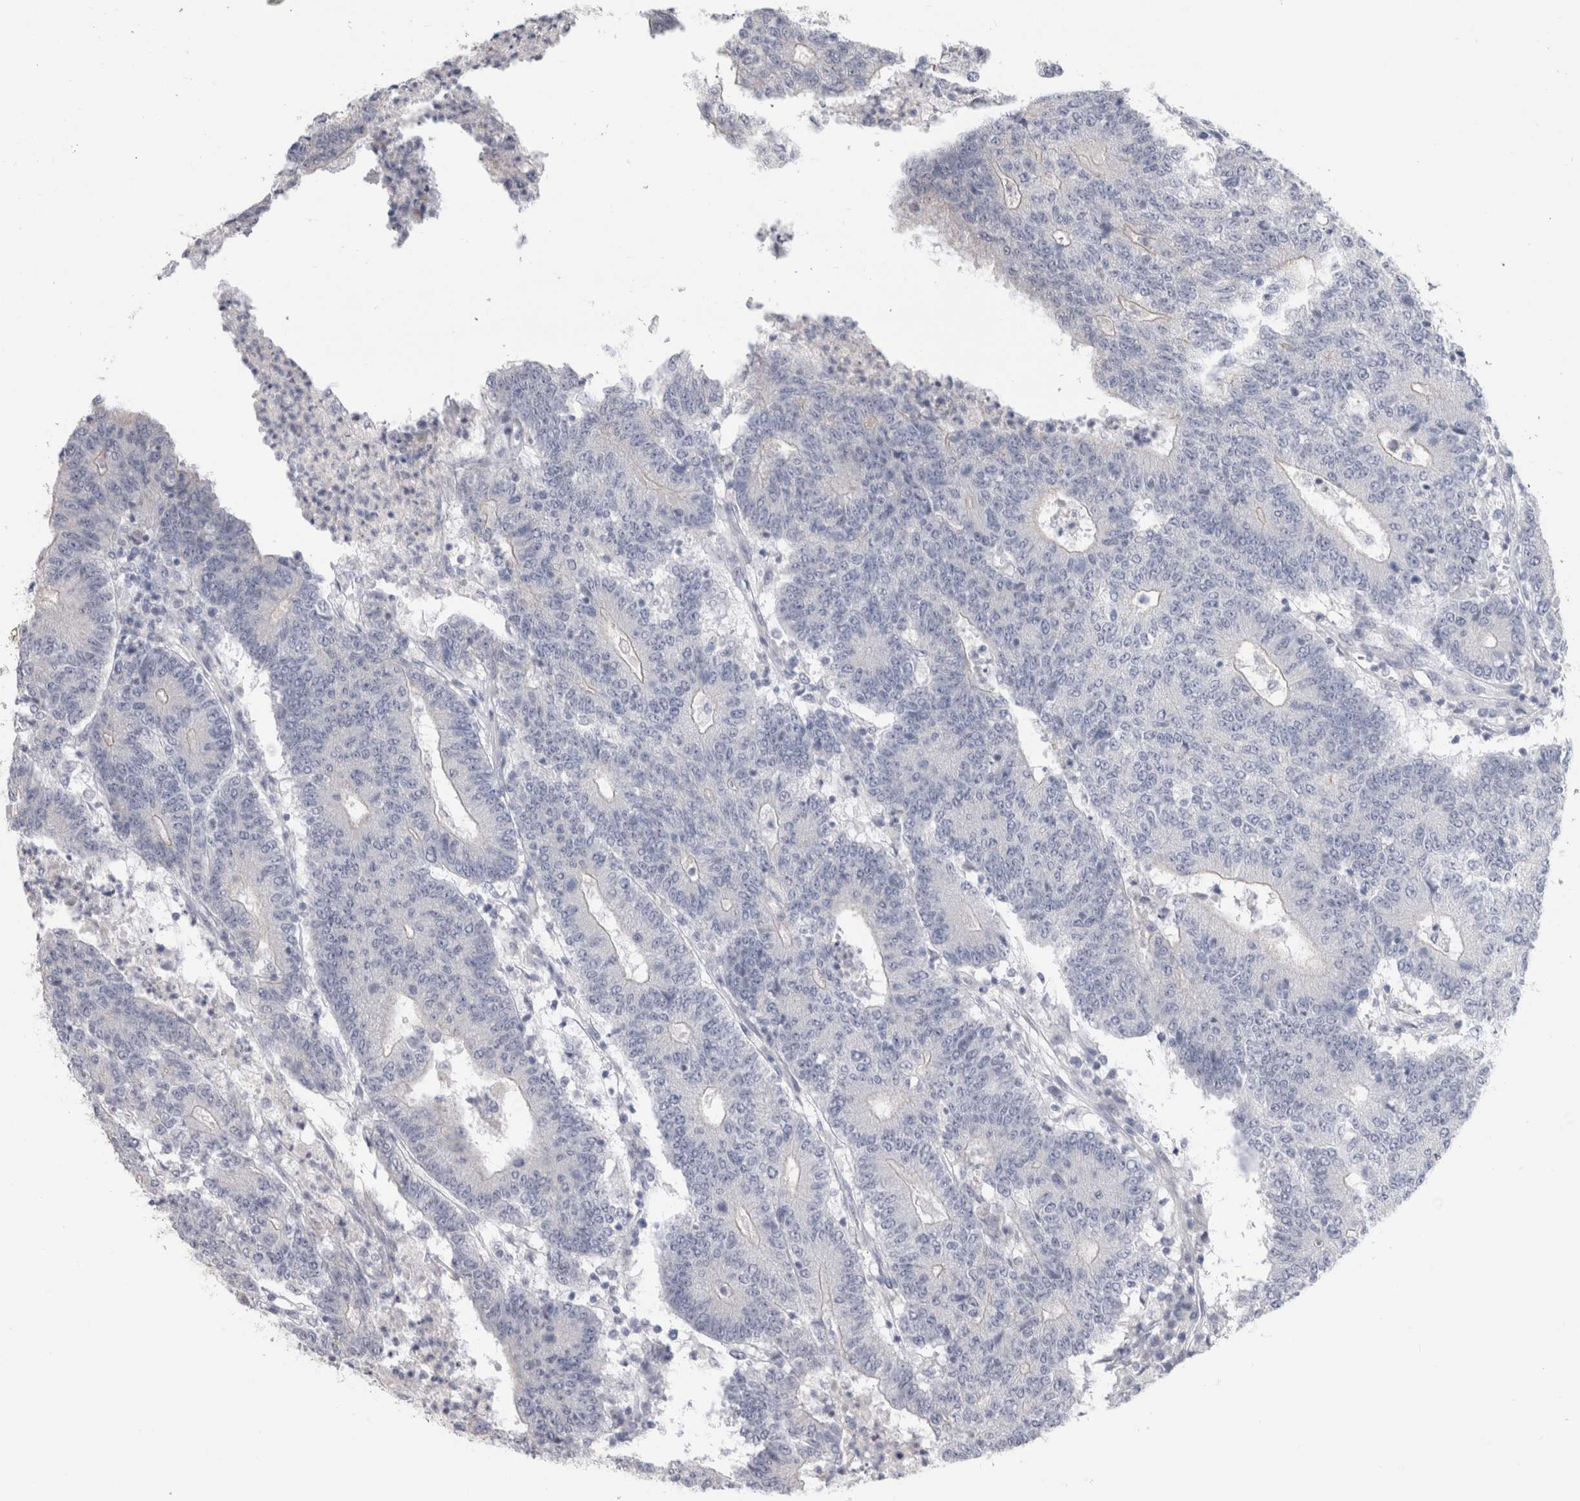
{"staining": {"intensity": "negative", "quantity": "none", "location": "none"}, "tissue": "colorectal cancer", "cell_type": "Tumor cells", "image_type": "cancer", "snomed": [{"axis": "morphology", "description": "Normal tissue, NOS"}, {"axis": "morphology", "description": "Adenocarcinoma, NOS"}, {"axis": "topography", "description": "Colon"}], "caption": "This image is of colorectal cancer stained with immunohistochemistry (IHC) to label a protein in brown with the nuclei are counter-stained blue. There is no expression in tumor cells.", "gene": "AFP", "patient": {"sex": "female", "age": 75}}